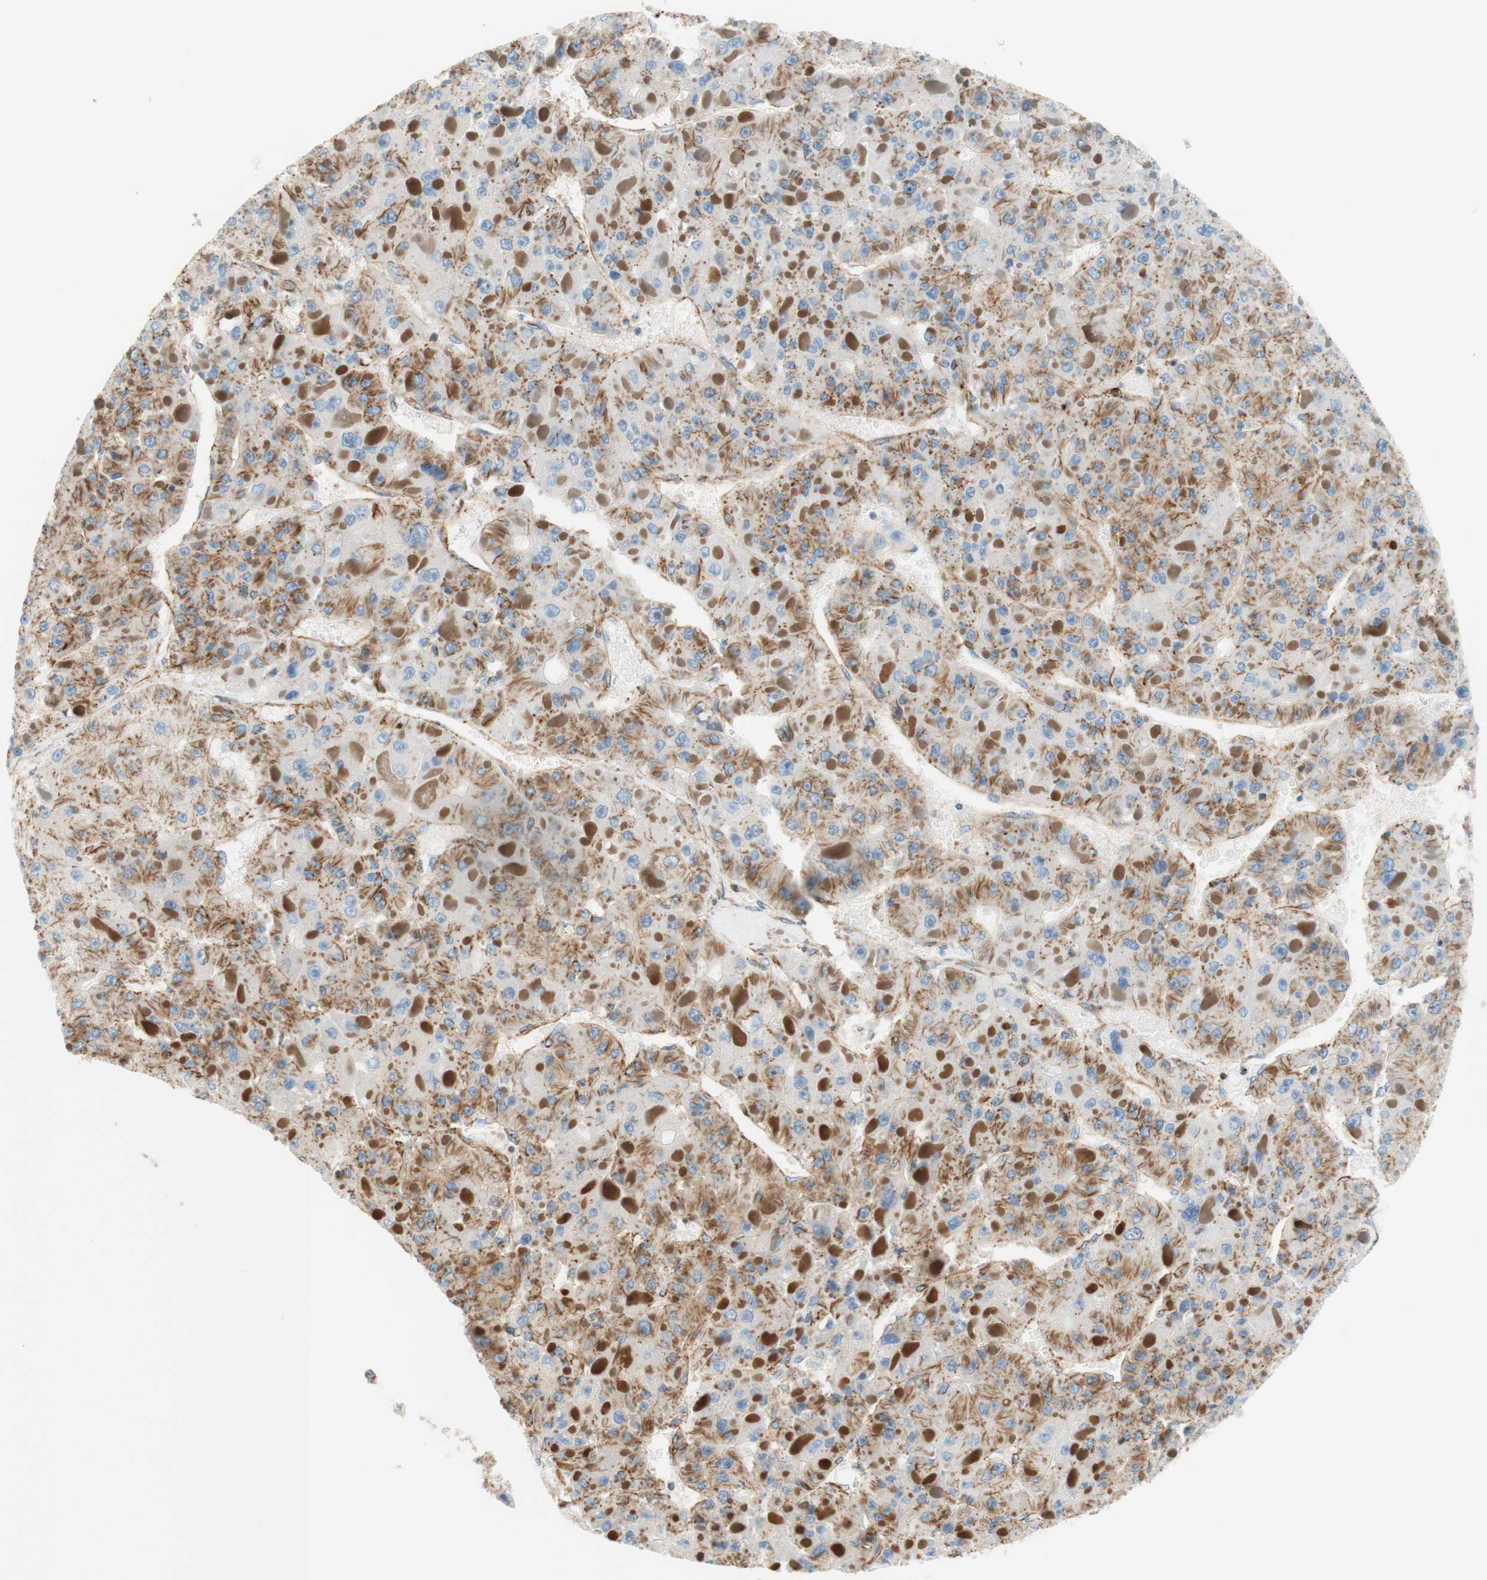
{"staining": {"intensity": "moderate", "quantity": ">75%", "location": "cytoplasmic/membranous"}, "tissue": "liver cancer", "cell_type": "Tumor cells", "image_type": "cancer", "snomed": [{"axis": "morphology", "description": "Carcinoma, Hepatocellular, NOS"}, {"axis": "topography", "description": "Liver"}], "caption": "Protein analysis of liver hepatocellular carcinoma tissue reveals moderate cytoplasmic/membranous expression in approximately >75% of tumor cells.", "gene": "VPS26A", "patient": {"sex": "female", "age": 73}}